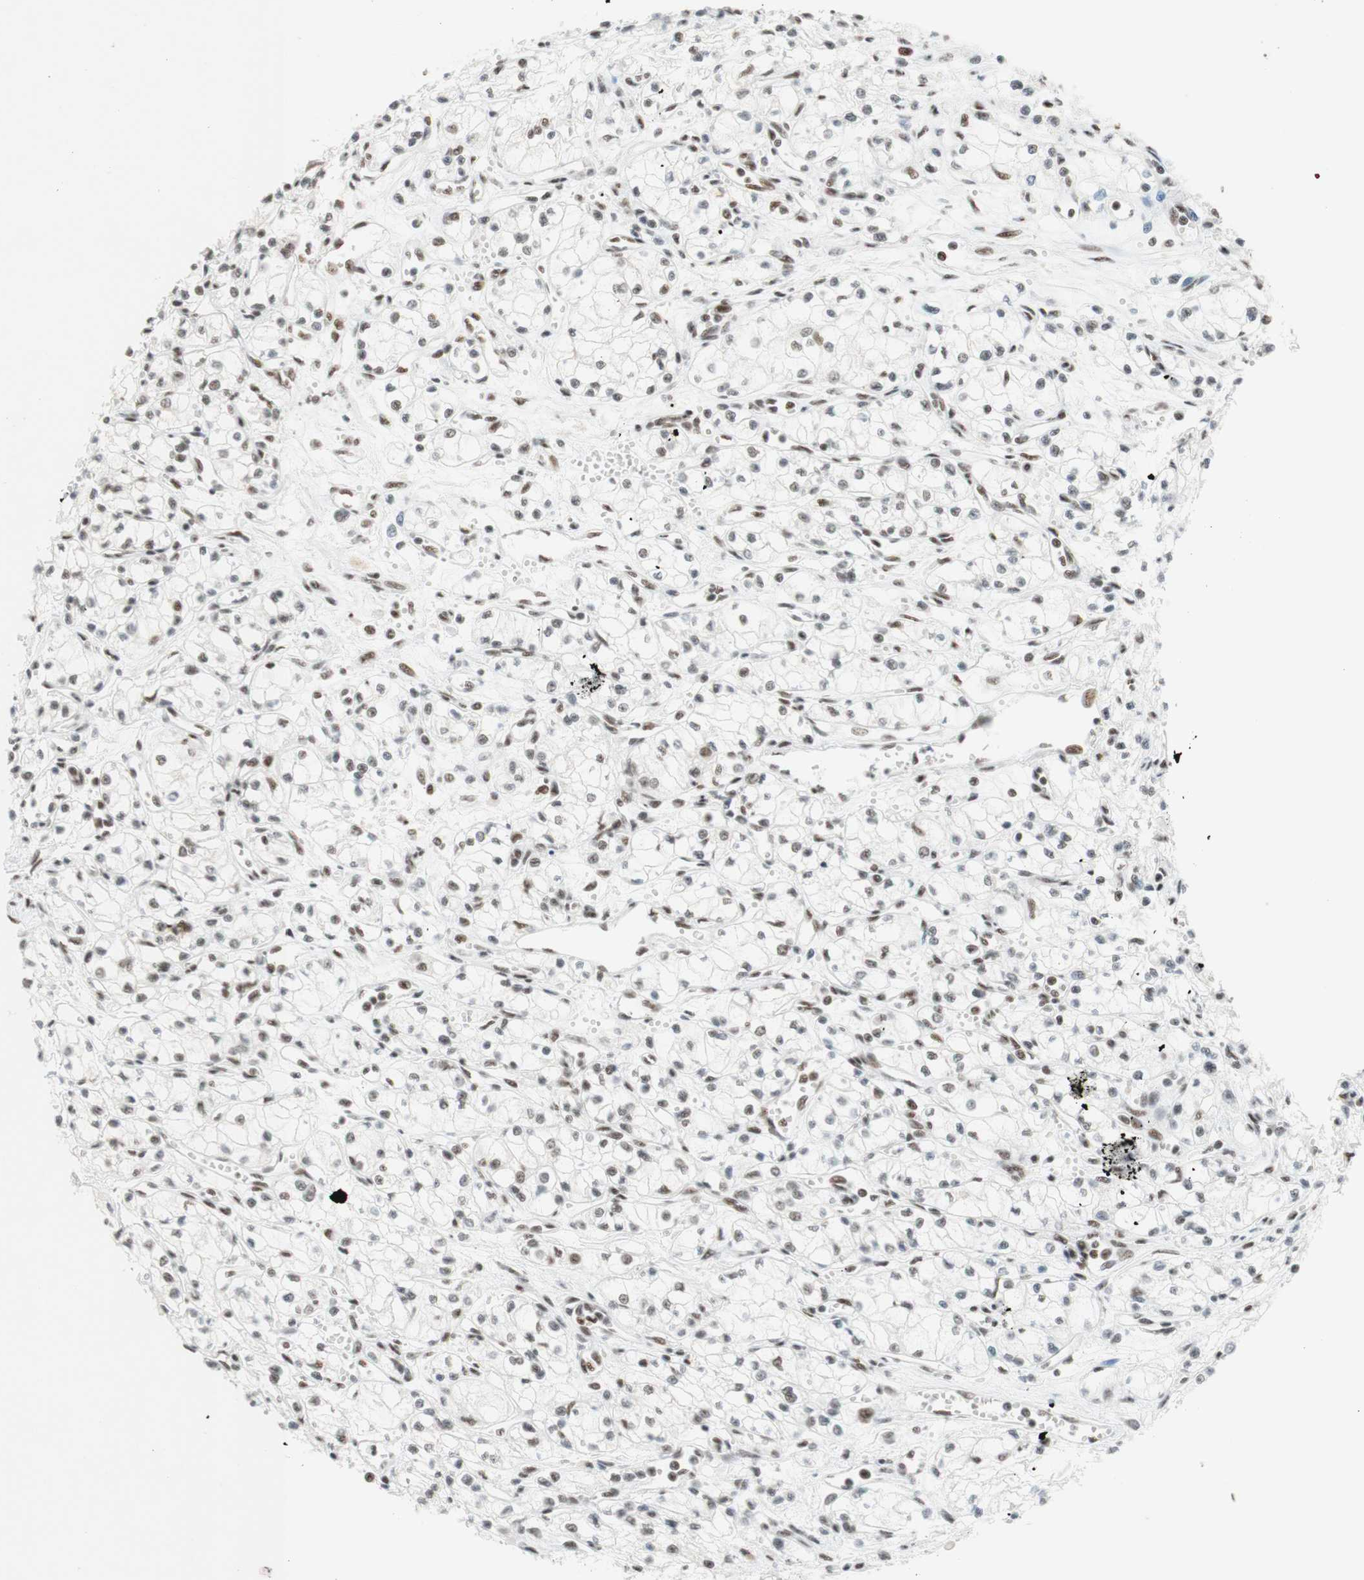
{"staining": {"intensity": "moderate", "quantity": "<25%", "location": "nuclear"}, "tissue": "renal cancer", "cell_type": "Tumor cells", "image_type": "cancer", "snomed": [{"axis": "morphology", "description": "Normal tissue, NOS"}, {"axis": "morphology", "description": "Adenocarcinoma, NOS"}, {"axis": "topography", "description": "Kidney"}], "caption": "The immunohistochemical stain highlights moderate nuclear positivity in tumor cells of adenocarcinoma (renal) tissue.", "gene": "RNF20", "patient": {"sex": "male", "age": 59}}